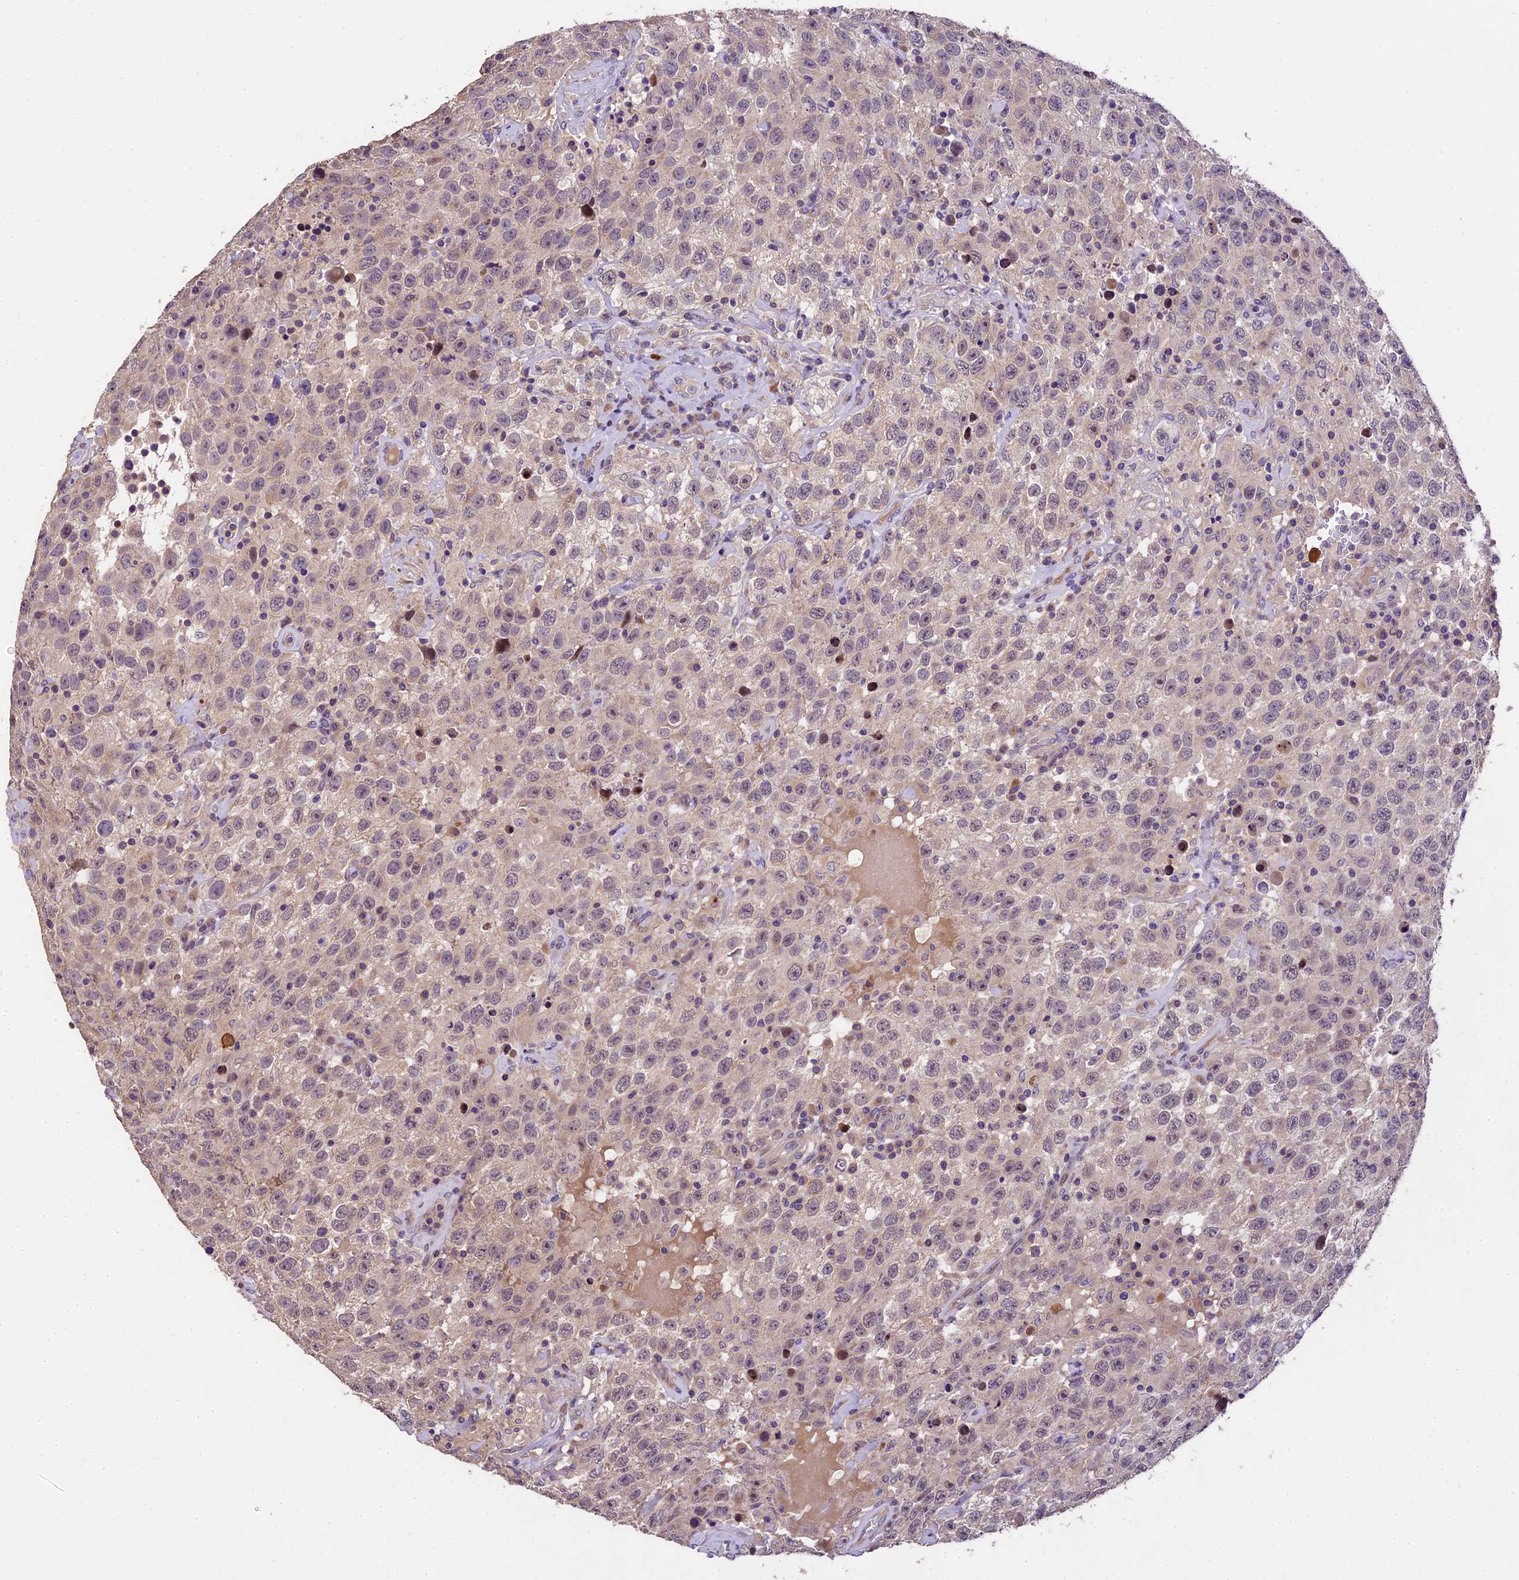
{"staining": {"intensity": "weak", "quantity": "<25%", "location": "cytoplasmic/membranous,nuclear"}, "tissue": "testis cancer", "cell_type": "Tumor cells", "image_type": "cancer", "snomed": [{"axis": "morphology", "description": "Seminoma, NOS"}, {"axis": "topography", "description": "Testis"}], "caption": "Image shows no protein expression in tumor cells of testis cancer tissue.", "gene": "DGKH", "patient": {"sex": "male", "age": 41}}